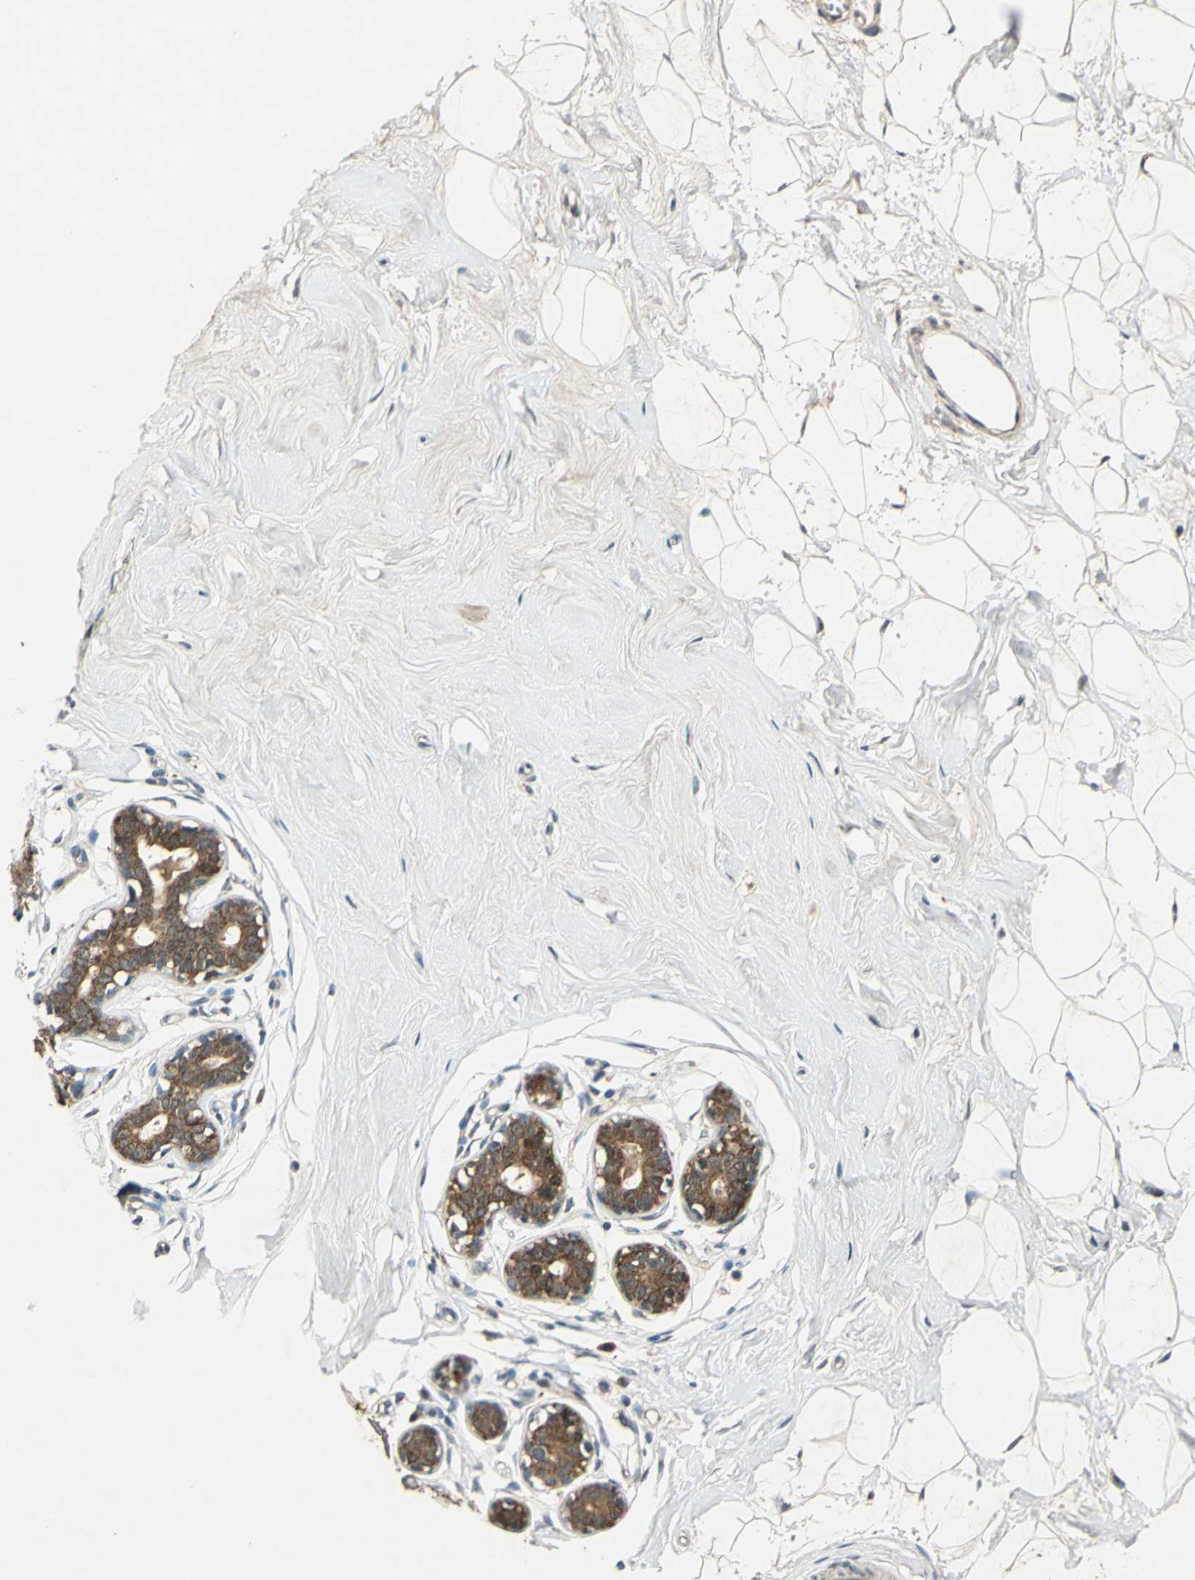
{"staining": {"intensity": "negative", "quantity": "none", "location": "none"}, "tissue": "breast", "cell_type": "Adipocytes", "image_type": "normal", "snomed": [{"axis": "morphology", "description": "Normal tissue, NOS"}, {"axis": "topography", "description": "Breast"}], "caption": "Immunohistochemistry (IHC) image of benign breast stained for a protein (brown), which shows no staining in adipocytes. (DAB (3,3'-diaminobenzidine) IHC, high magnification).", "gene": "AHSA1", "patient": {"sex": "female", "age": 23}}